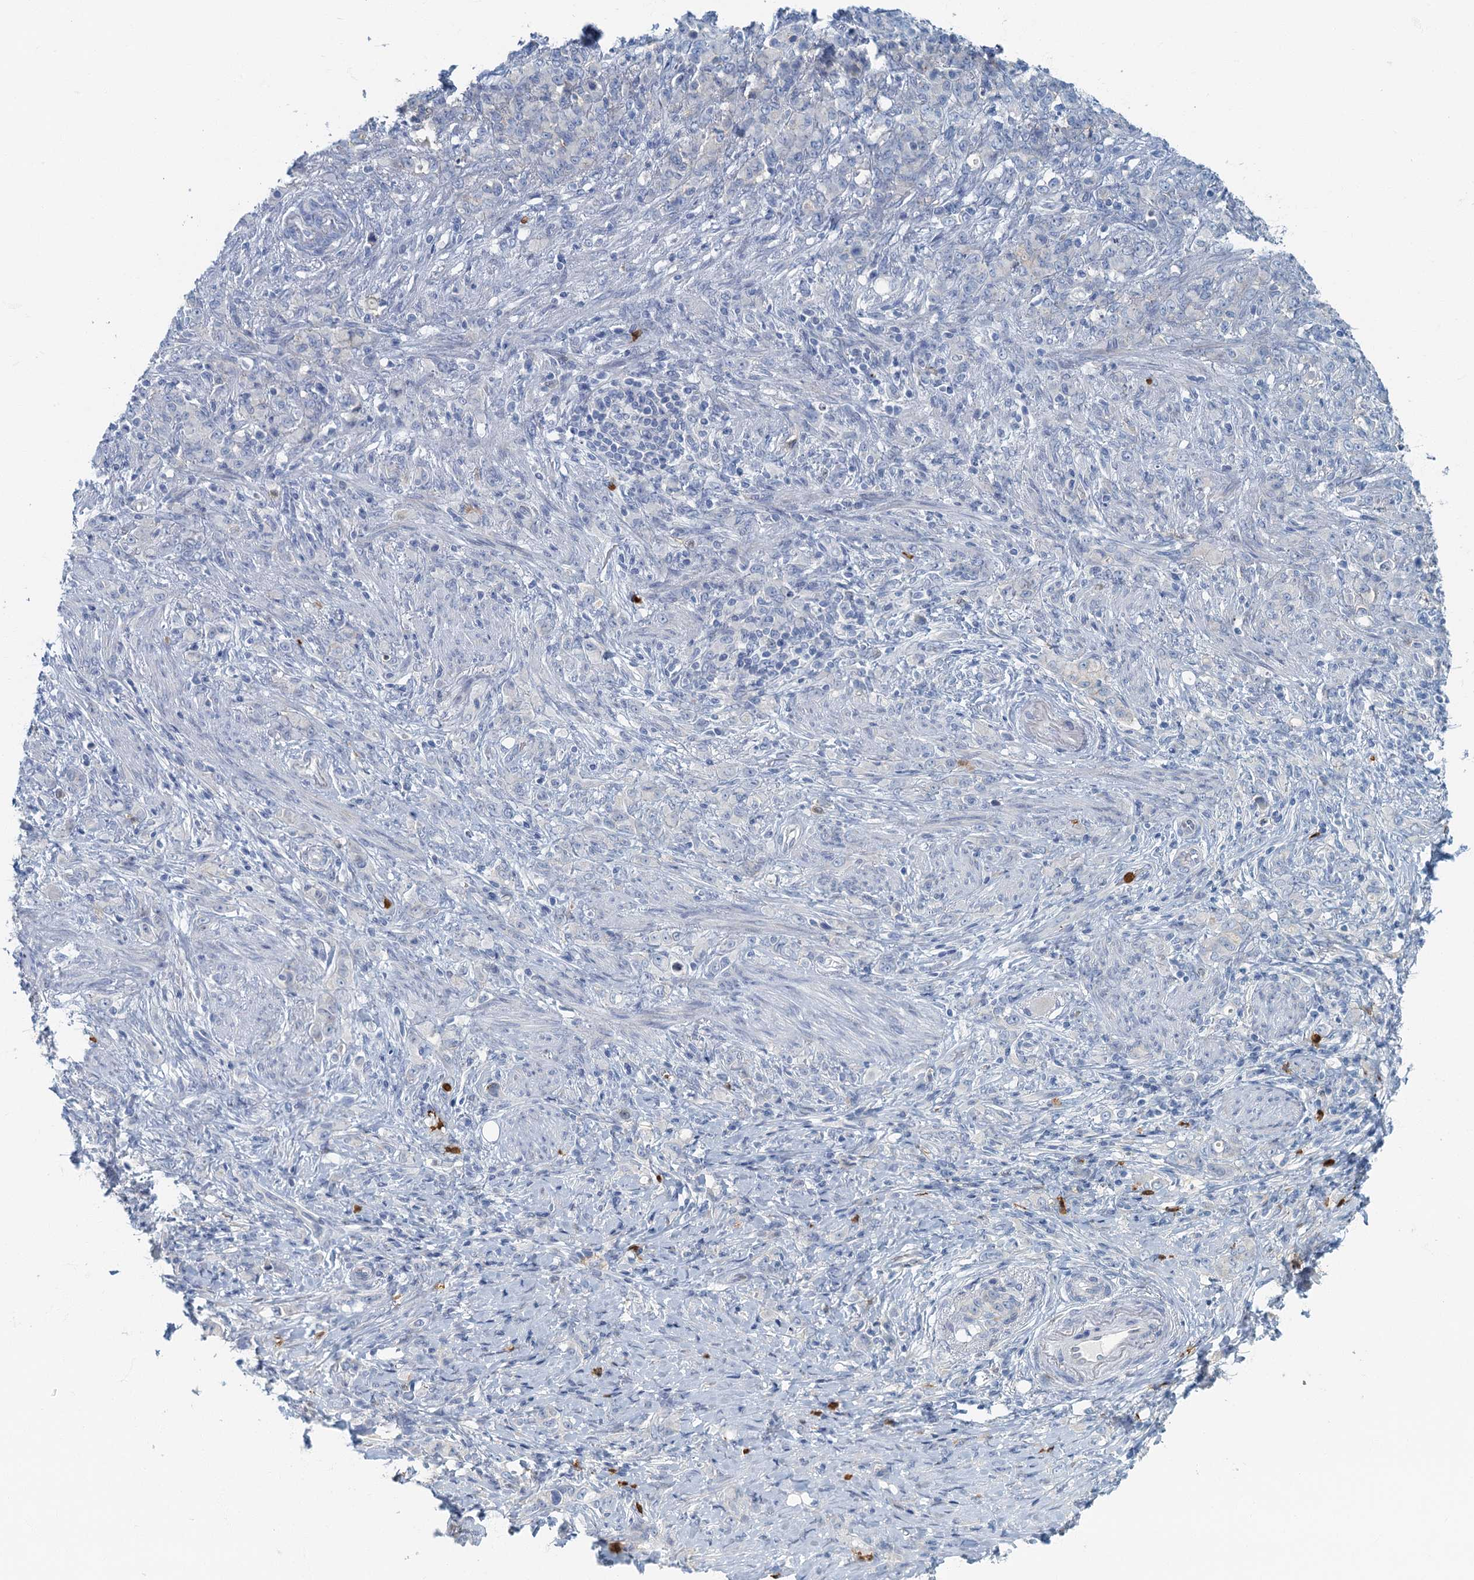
{"staining": {"intensity": "negative", "quantity": "none", "location": "none"}, "tissue": "stomach cancer", "cell_type": "Tumor cells", "image_type": "cancer", "snomed": [{"axis": "morphology", "description": "Adenocarcinoma, NOS"}, {"axis": "topography", "description": "Stomach"}], "caption": "Tumor cells show no significant protein expression in stomach adenocarcinoma.", "gene": "ANKDD1A", "patient": {"sex": "female", "age": 79}}